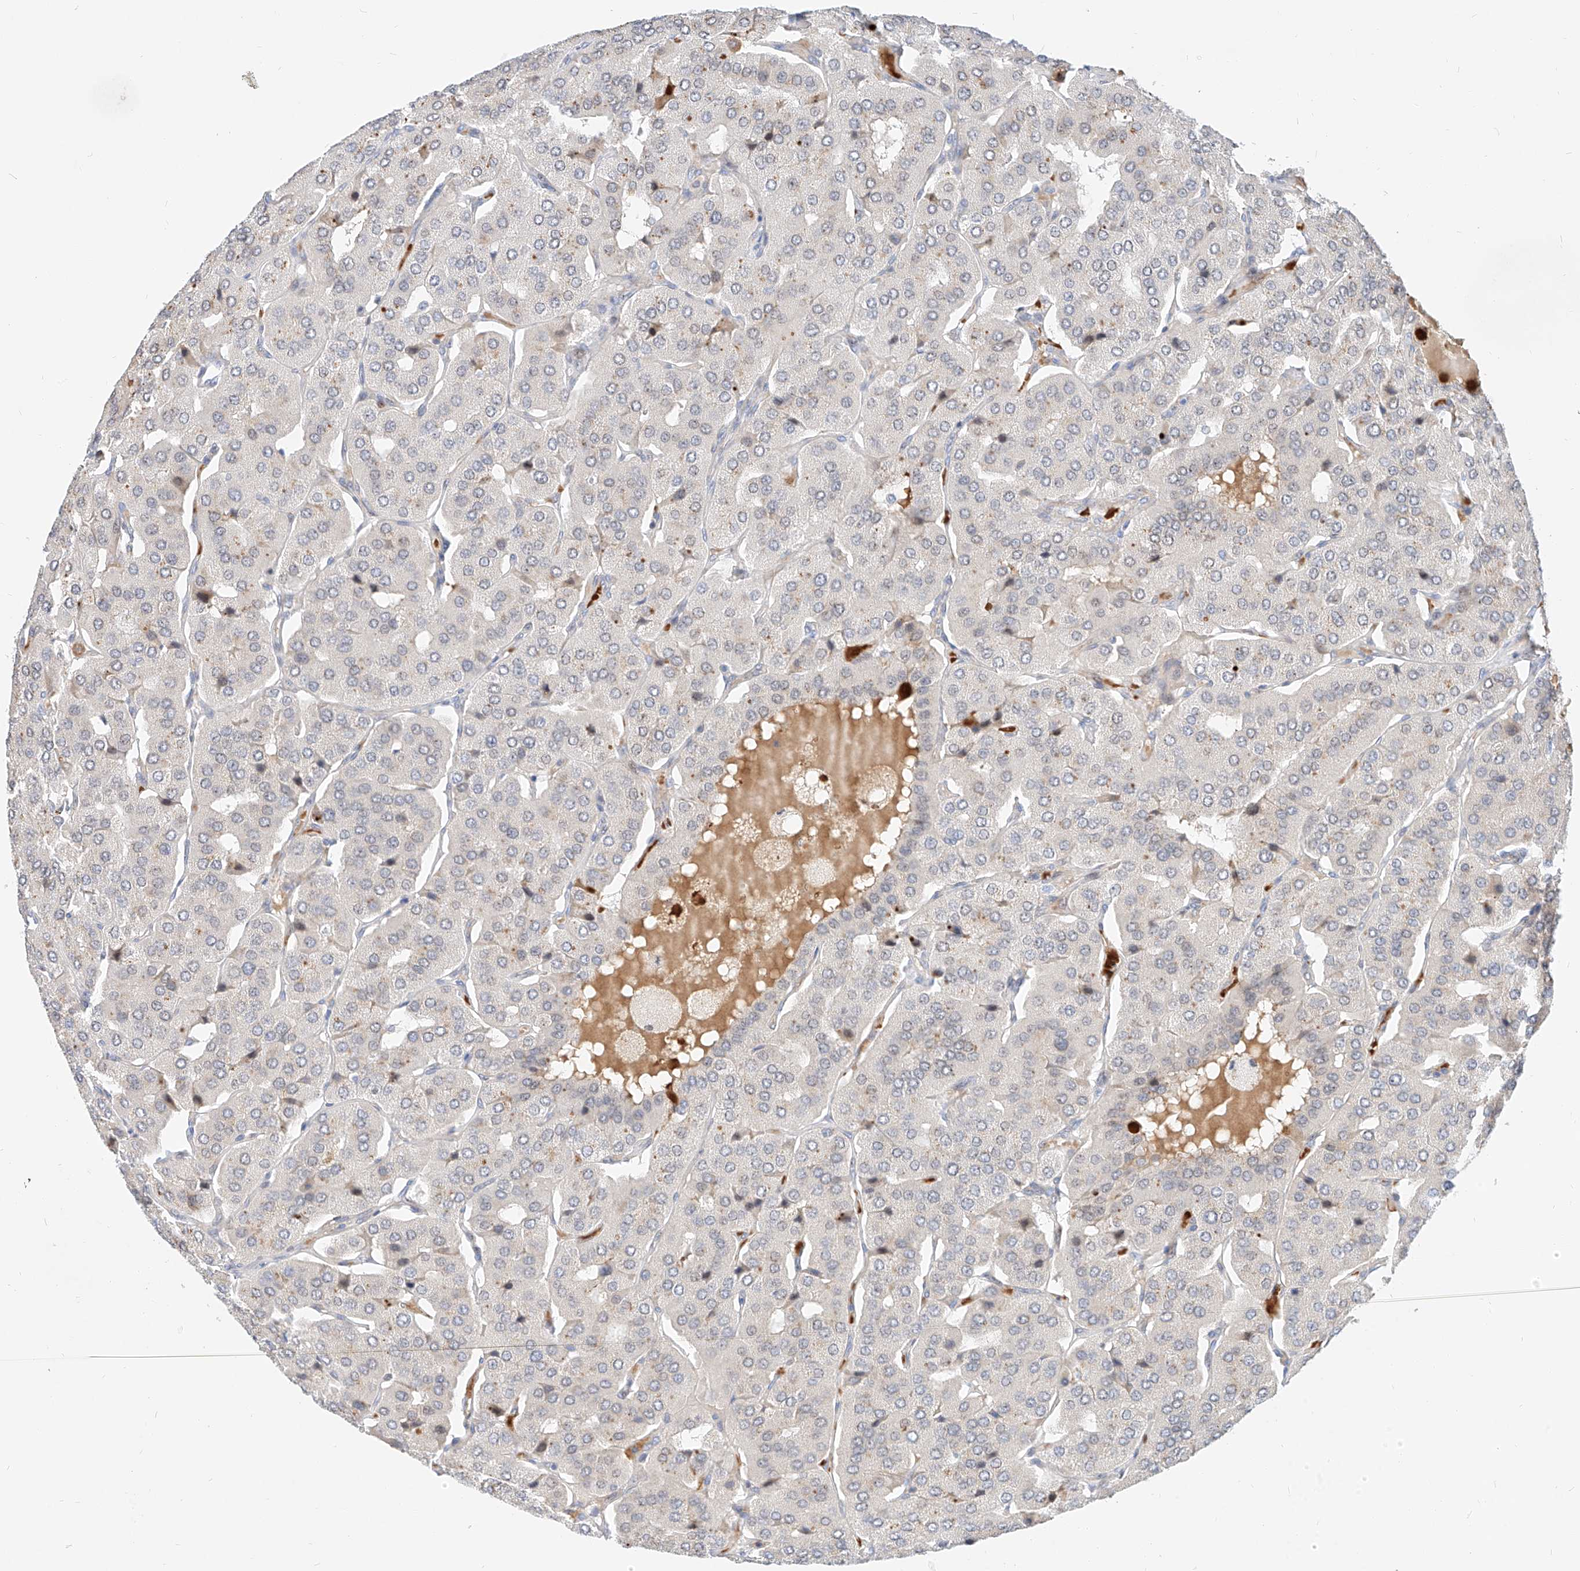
{"staining": {"intensity": "negative", "quantity": "none", "location": "none"}, "tissue": "parathyroid gland", "cell_type": "Glandular cells", "image_type": "normal", "snomed": [{"axis": "morphology", "description": "Normal tissue, NOS"}, {"axis": "morphology", "description": "Adenoma, NOS"}, {"axis": "topography", "description": "Parathyroid gland"}], "caption": "Immunohistochemical staining of unremarkable human parathyroid gland reveals no significant positivity in glandular cells.", "gene": "CBX8", "patient": {"sex": "female", "age": 86}}